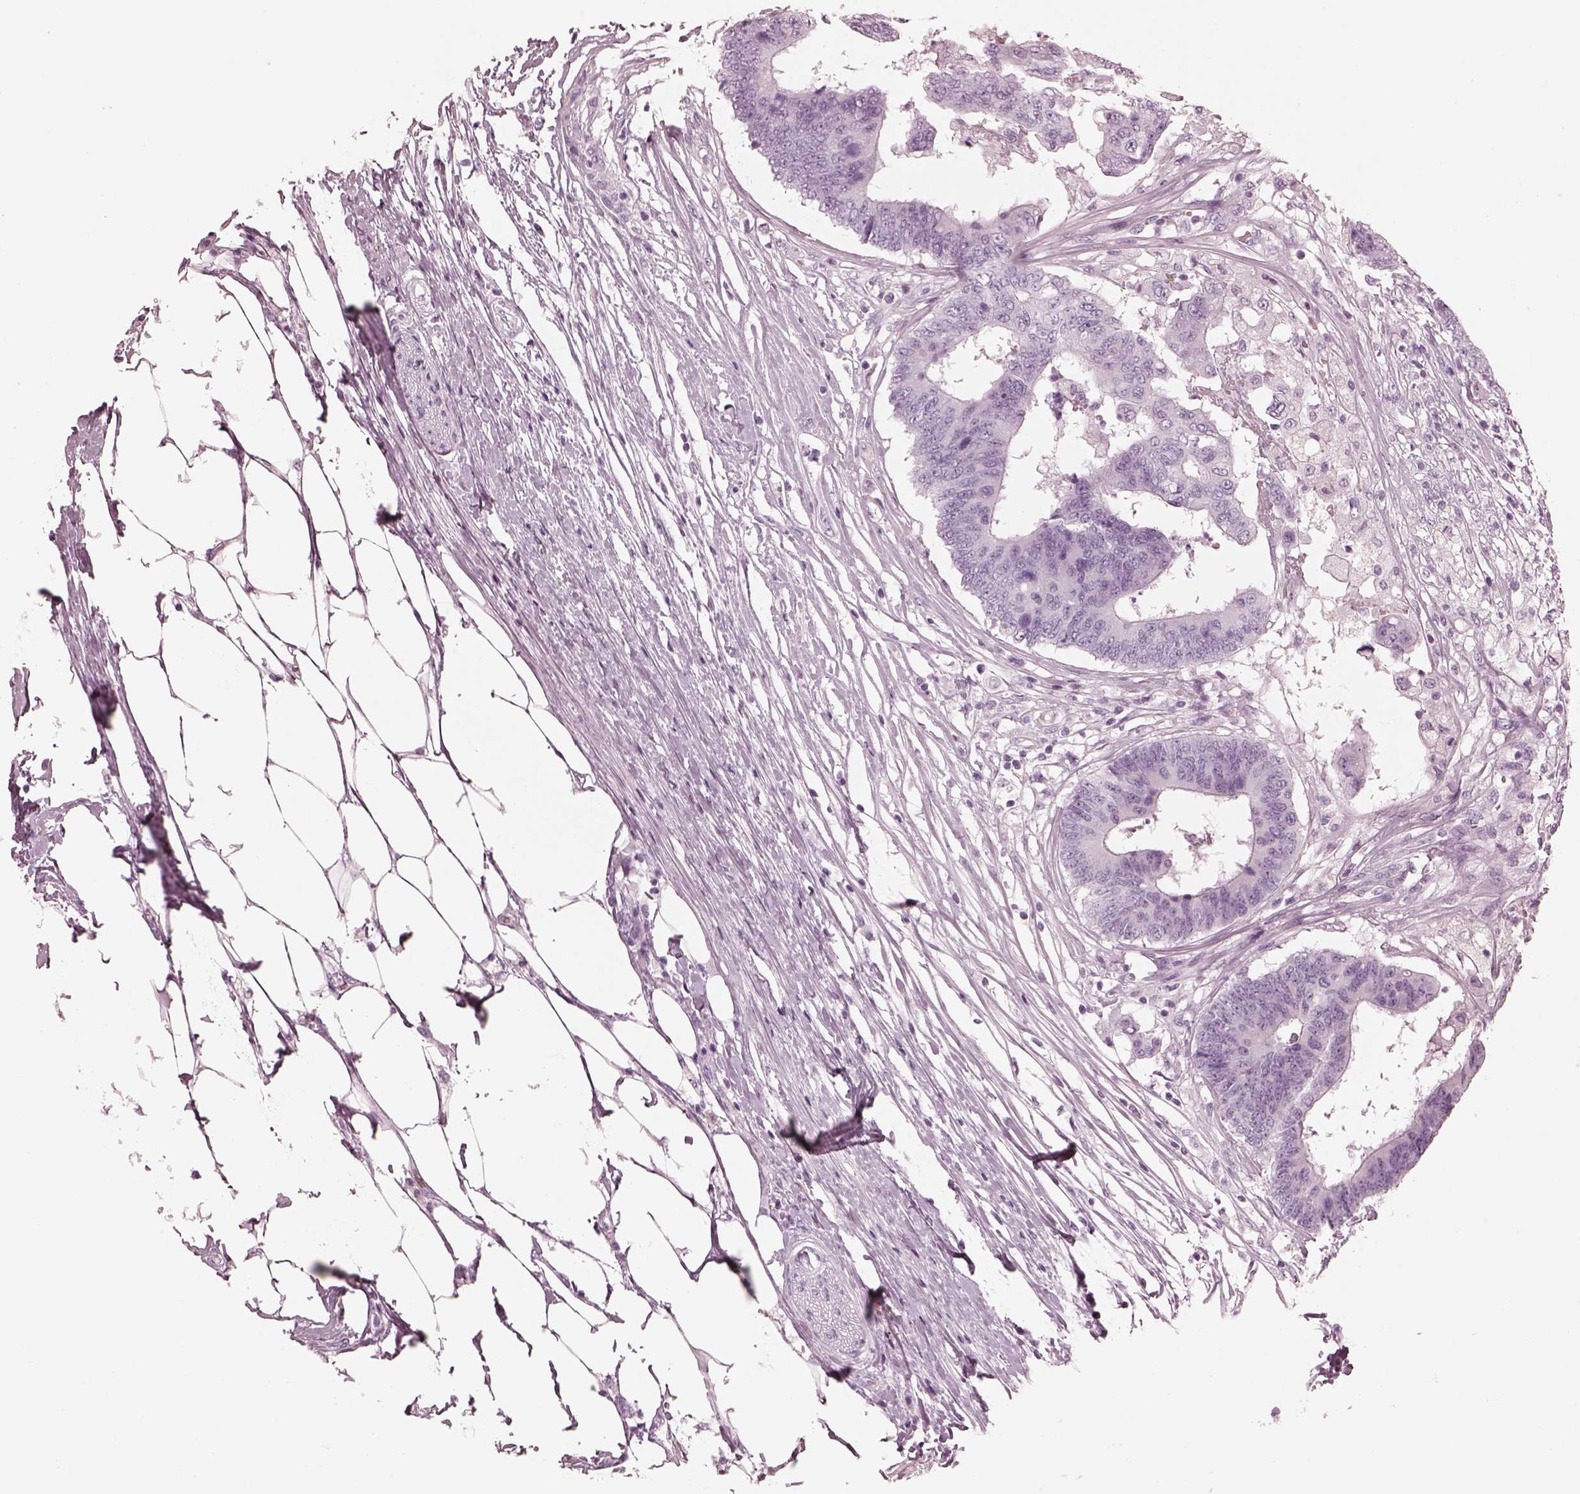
{"staining": {"intensity": "negative", "quantity": "none", "location": "none"}, "tissue": "colorectal cancer", "cell_type": "Tumor cells", "image_type": "cancer", "snomed": [{"axis": "morphology", "description": "Adenocarcinoma, NOS"}, {"axis": "topography", "description": "Colon"}], "caption": "Immunohistochemistry of adenocarcinoma (colorectal) reveals no staining in tumor cells. The staining is performed using DAB (3,3'-diaminobenzidine) brown chromogen with nuclei counter-stained in using hematoxylin.", "gene": "FABP9", "patient": {"sex": "female", "age": 48}}